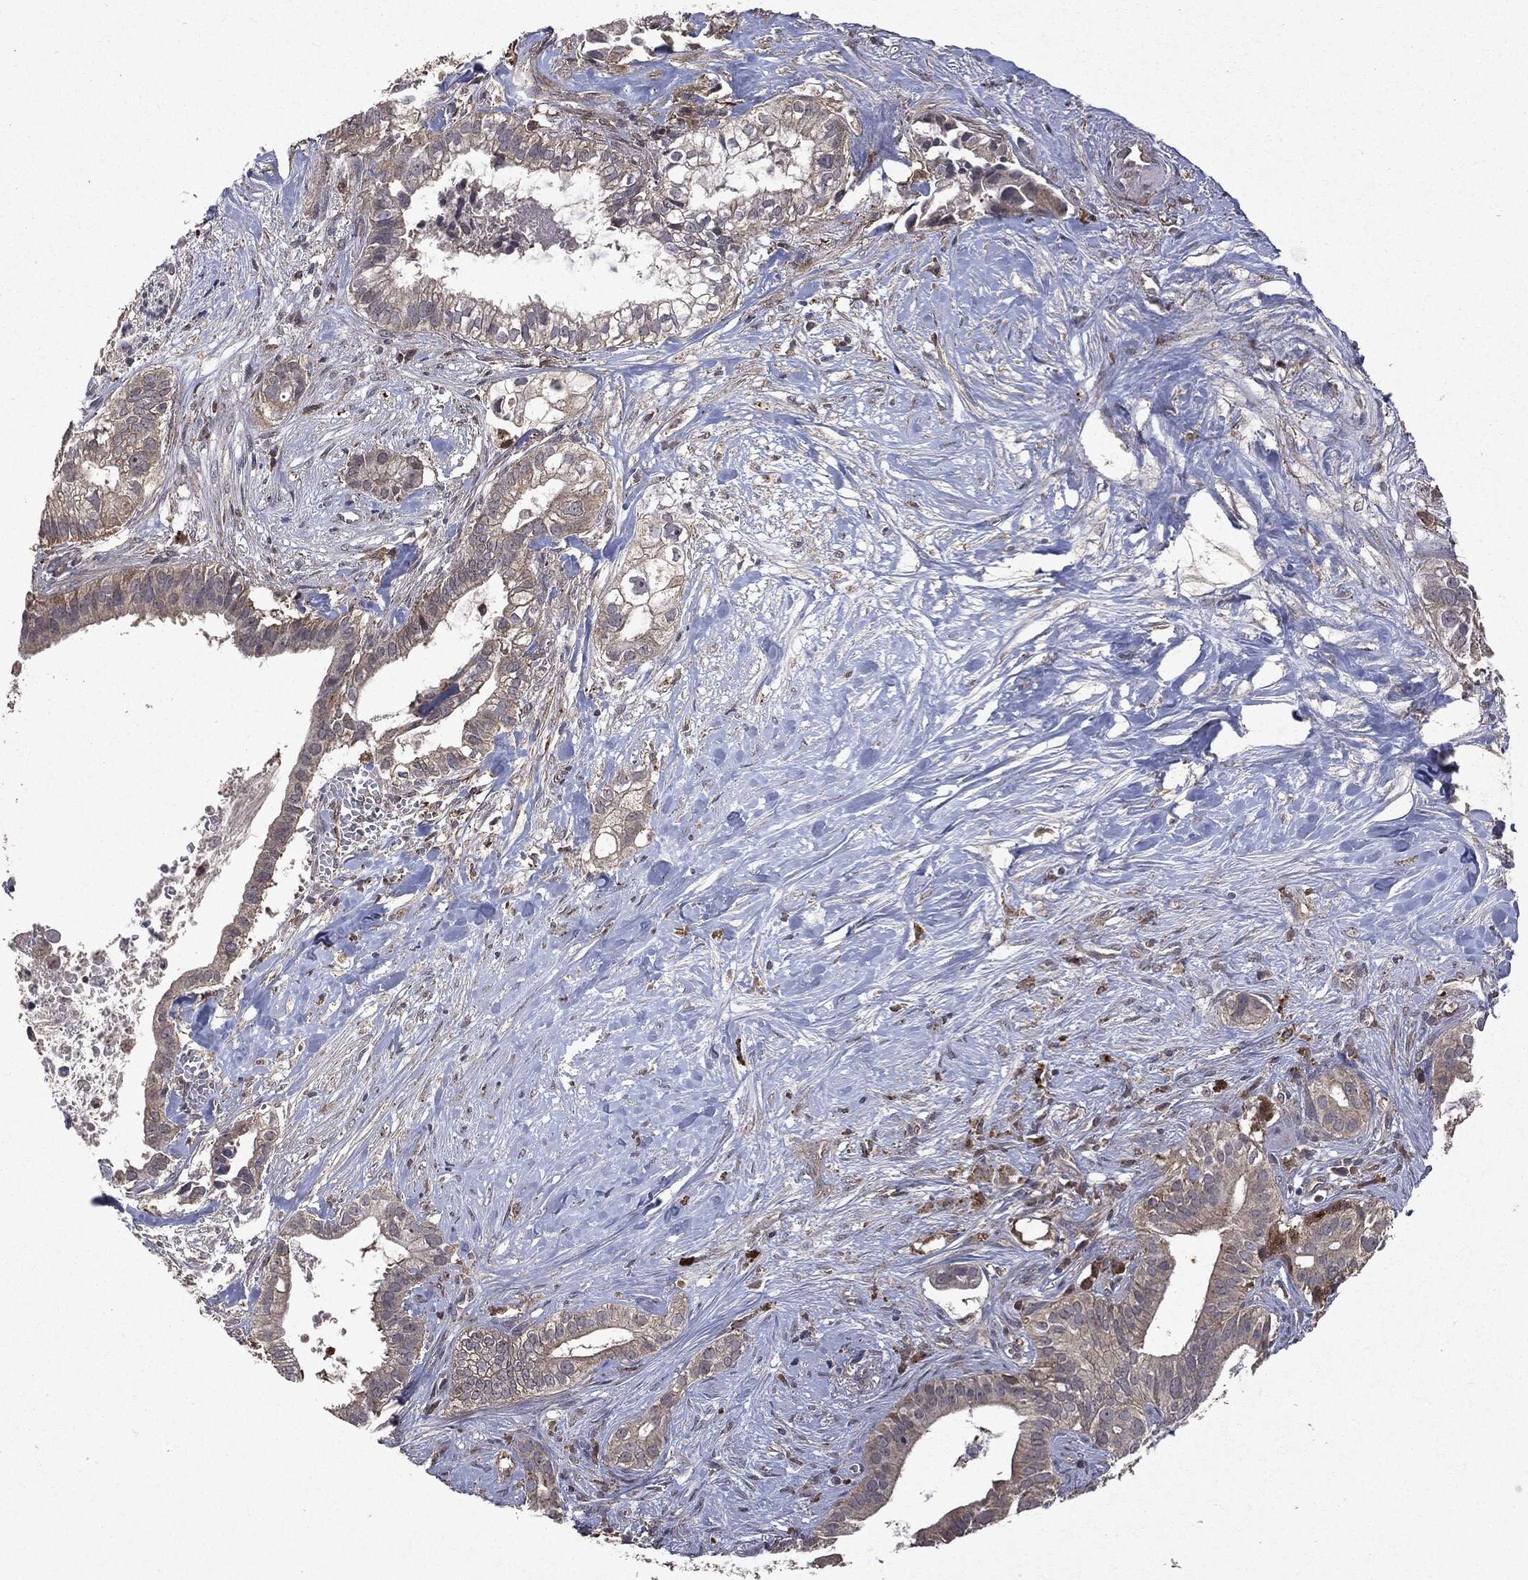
{"staining": {"intensity": "negative", "quantity": "none", "location": "none"}, "tissue": "pancreatic cancer", "cell_type": "Tumor cells", "image_type": "cancer", "snomed": [{"axis": "morphology", "description": "Adenocarcinoma, NOS"}, {"axis": "topography", "description": "Pancreas"}], "caption": "IHC micrograph of neoplastic tissue: pancreatic cancer (adenocarcinoma) stained with DAB demonstrates no significant protein expression in tumor cells. (Brightfield microscopy of DAB IHC at high magnification).", "gene": "PTEN", "patient": {"sex": "male", "age": 61}}